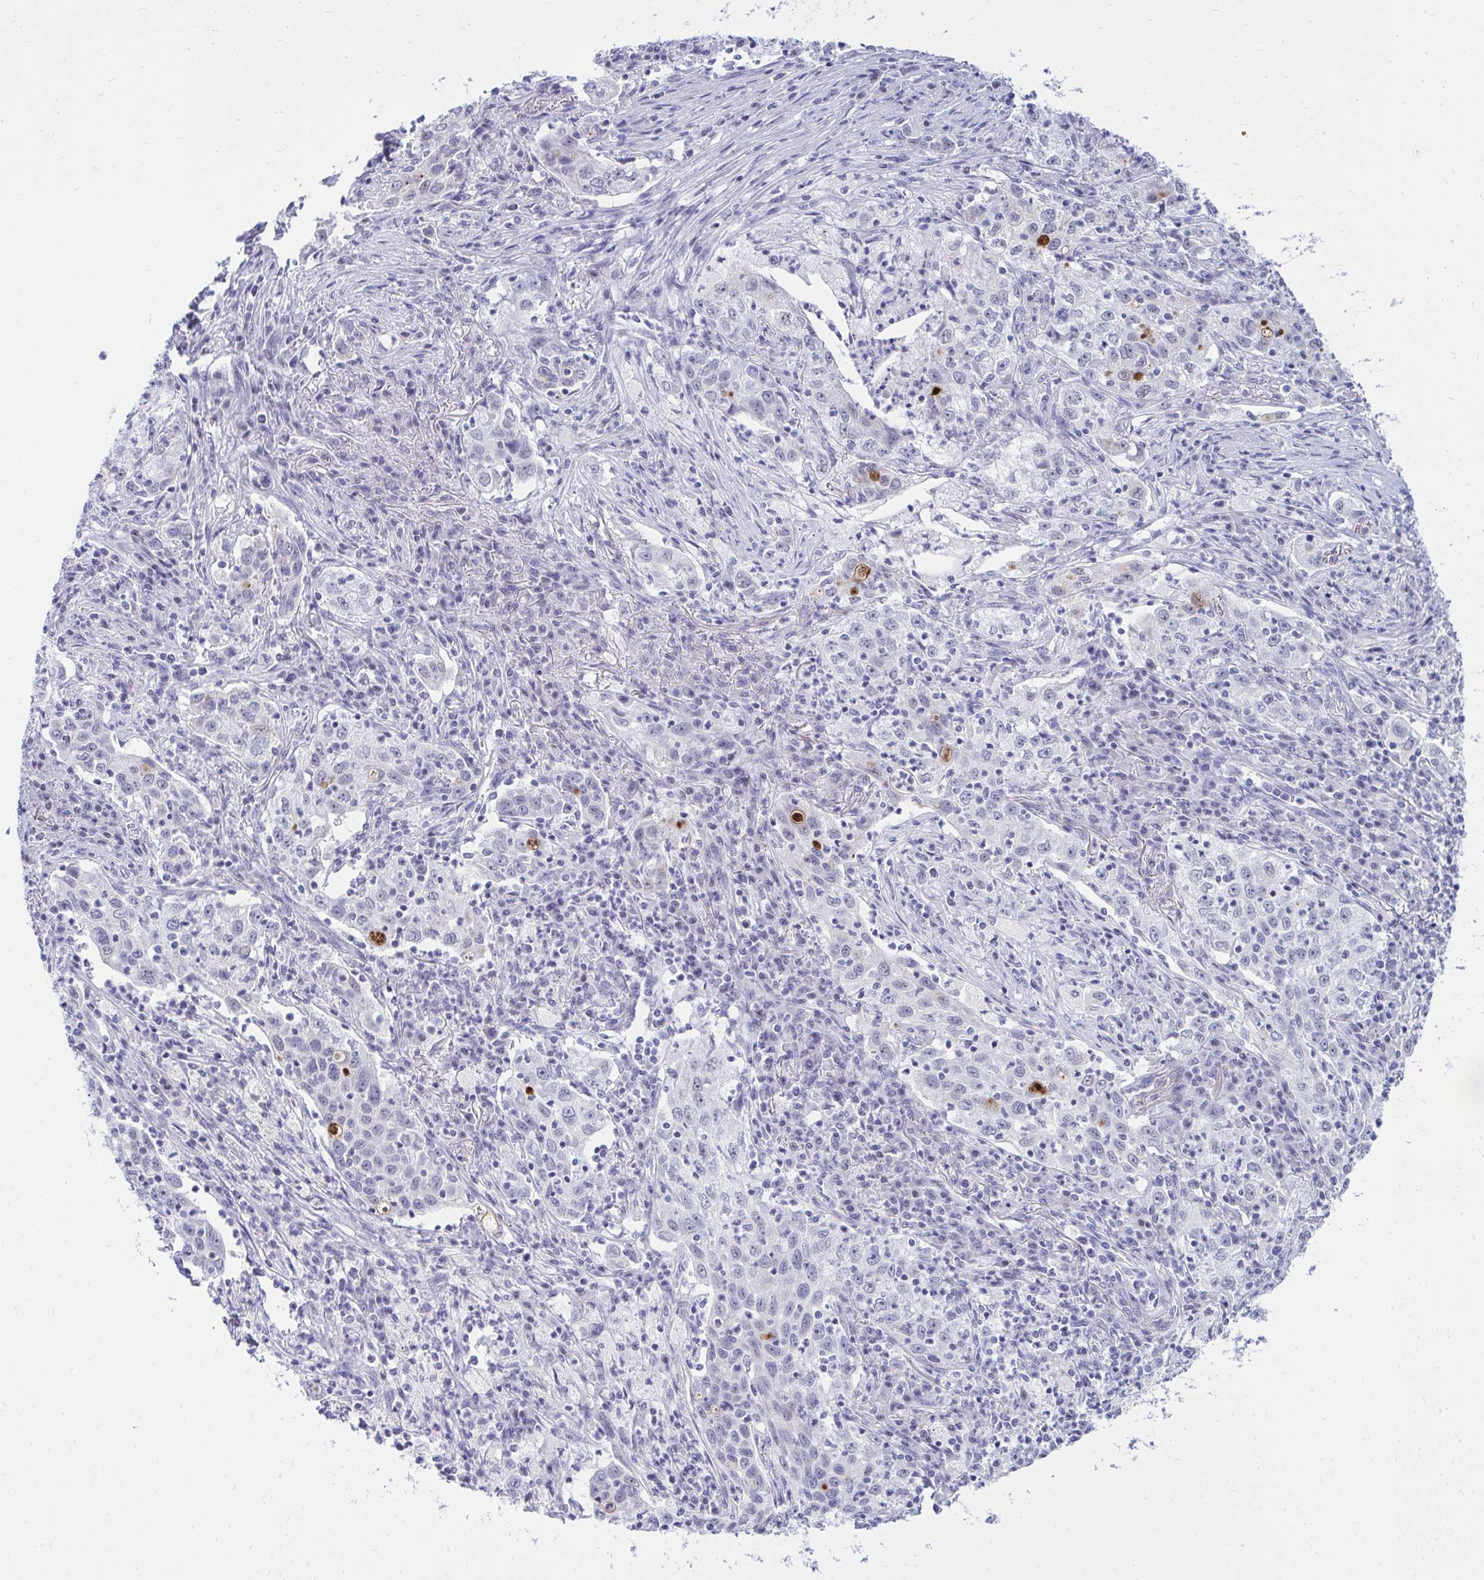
{"staining": {"intensity": "negative", "quantity": "none", "location": "none"}, "tissue": "lung cancer", "cell_type": "Tumor cells", "image_type": "cancer", "snomed": [{"axis": "morphology", "description": "Squamous cell carcinoma, NOS"}, {"axis": "topography", "description": "Lung"}], "caption": "Squamous cell carcinoma (lung) stained for a protein using IHC shows no expression tumor cells.", "gene": "OR5F1", "patient": {"sex": "male", "age": 71}}